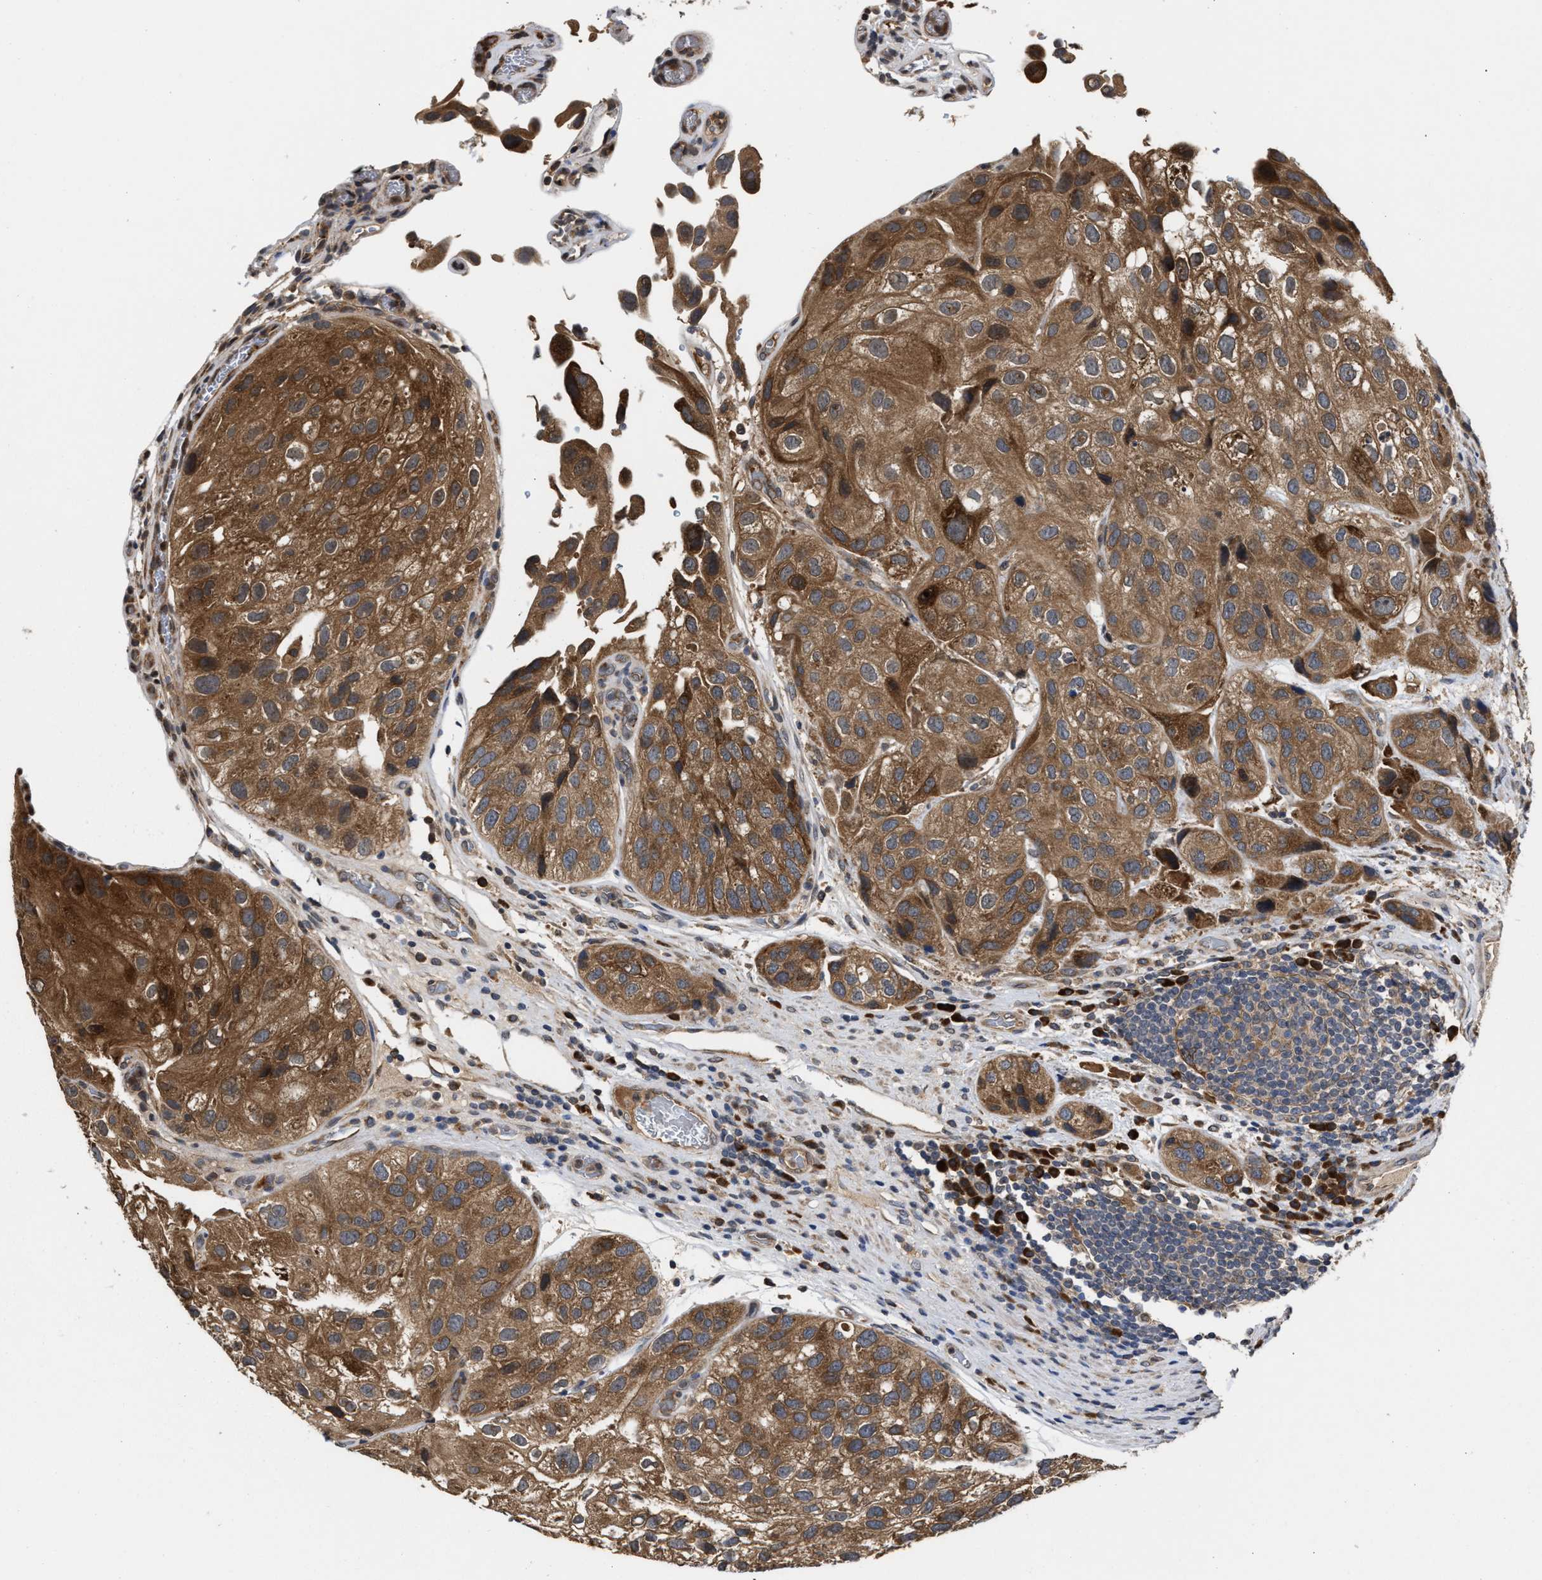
{"staining": {"intensity": "moderate", "quantity": ">75%", "location": "cytoplasmic/membranous"}, "tissue": "urothelial cancer", "cell_type": "Tumor cells", "image_type": "cancer", "snomed": [{"axis": "morphology", "description": "Urothelial carcinoma, High grade"}, {"axis": "topography", "description": "Urinary bladder"}], "caption": "High-power microscopy captured an immunohistochemistry histopathology image of urothelial carcinoma (high-grade), revealing moderate cytoplasmic/membranous positivity in about >75% of tumor cells.", "gene": "SAR1A", "patient": {"sex": "female", "age": 64}}